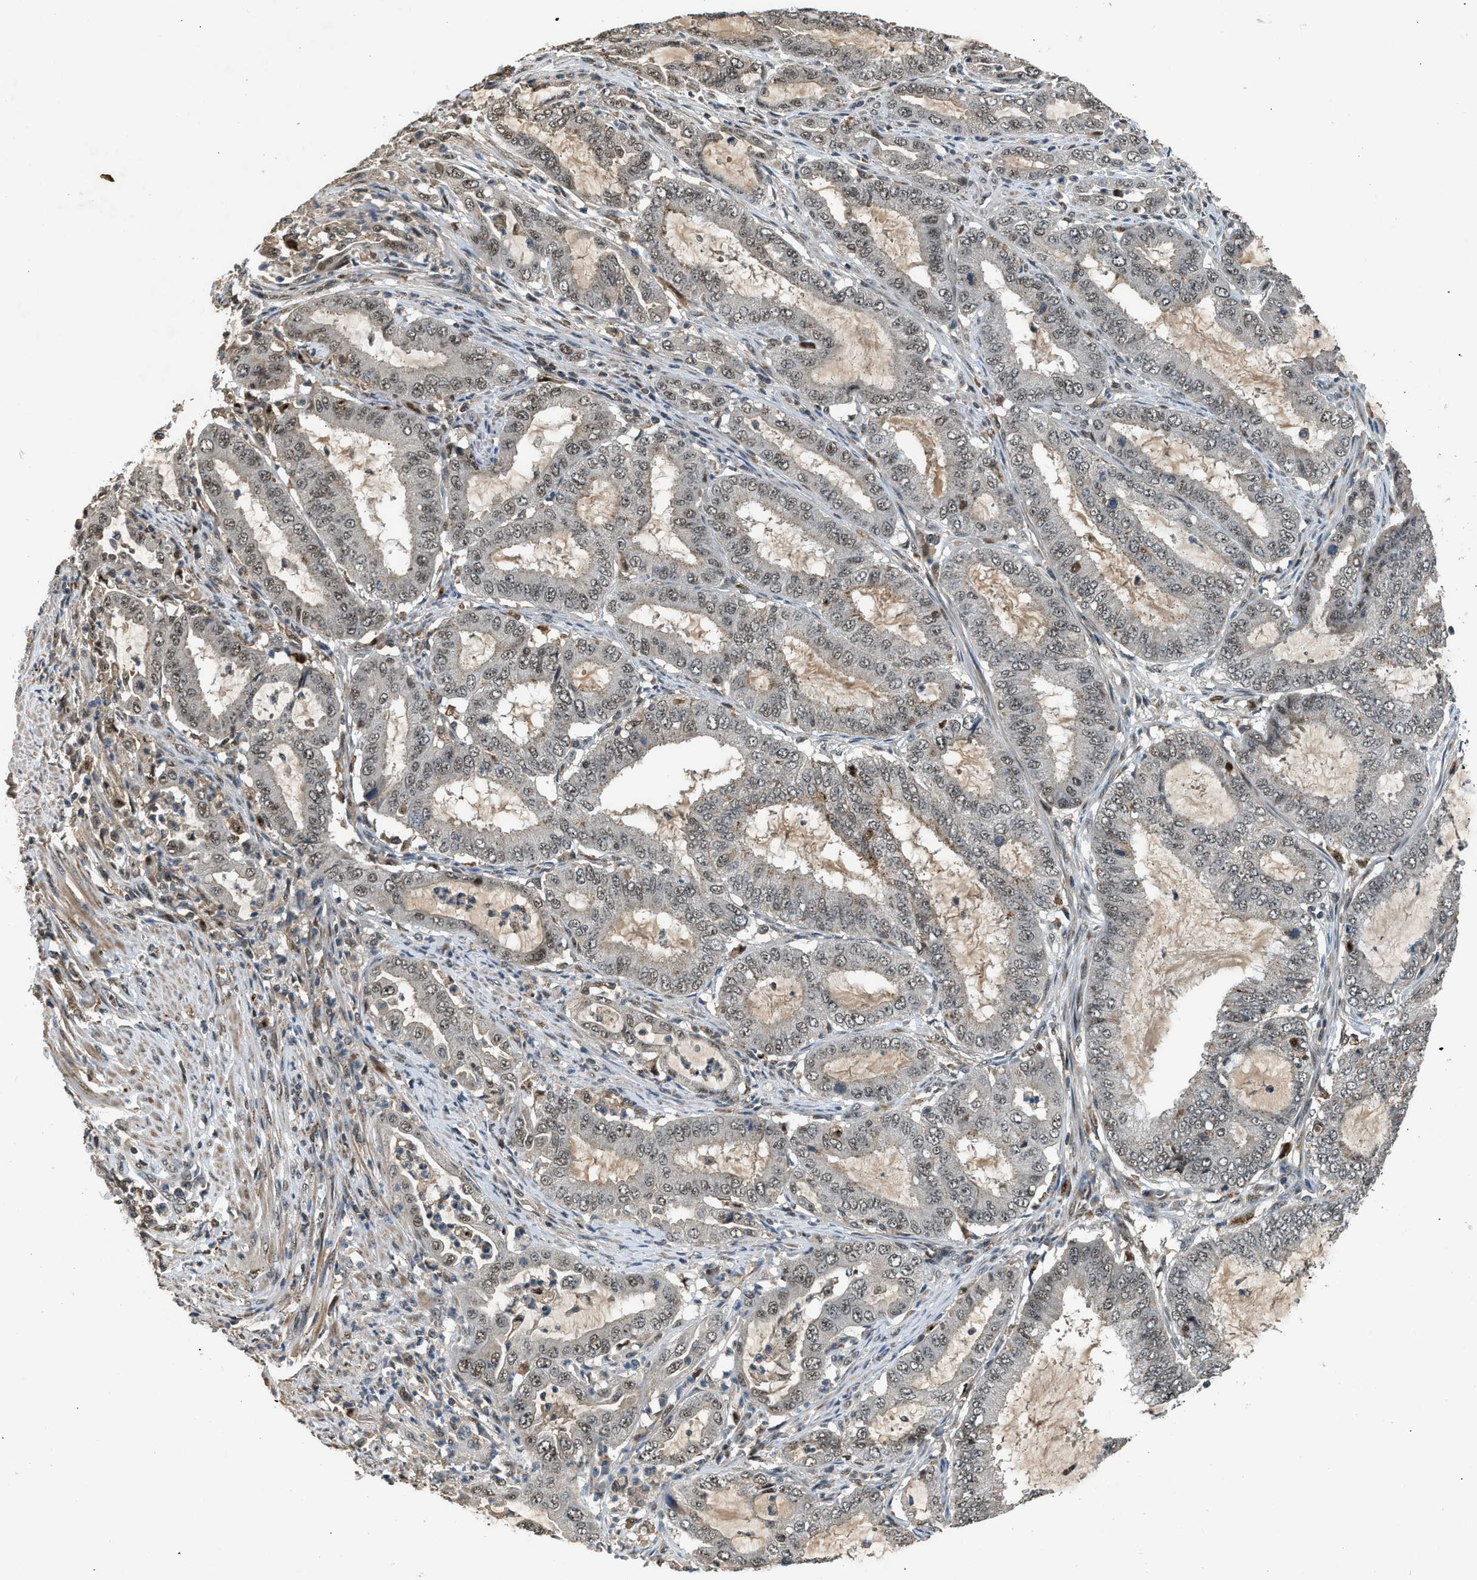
{"staining": {"intensity": "weak", "quantity": "<25%", "location": "nuclear"}, "tissue": "endometrial cancer", "cell_type": "Tumor cells", "image_type": "cancer", "snomed": [{"axis": "morphology", "description": "Adenocarcinoma, NOS"}, {"axis": "topography", "description": "Endometrium"}], "caption": "Human endometrial cancer (adenocarcinoma) stained for a protein using immunohistochemistry (IHC) reveals no staining in tumor cells.", "gene": "SLC15A4", "patient": {"sex": "female", "age": 70}}